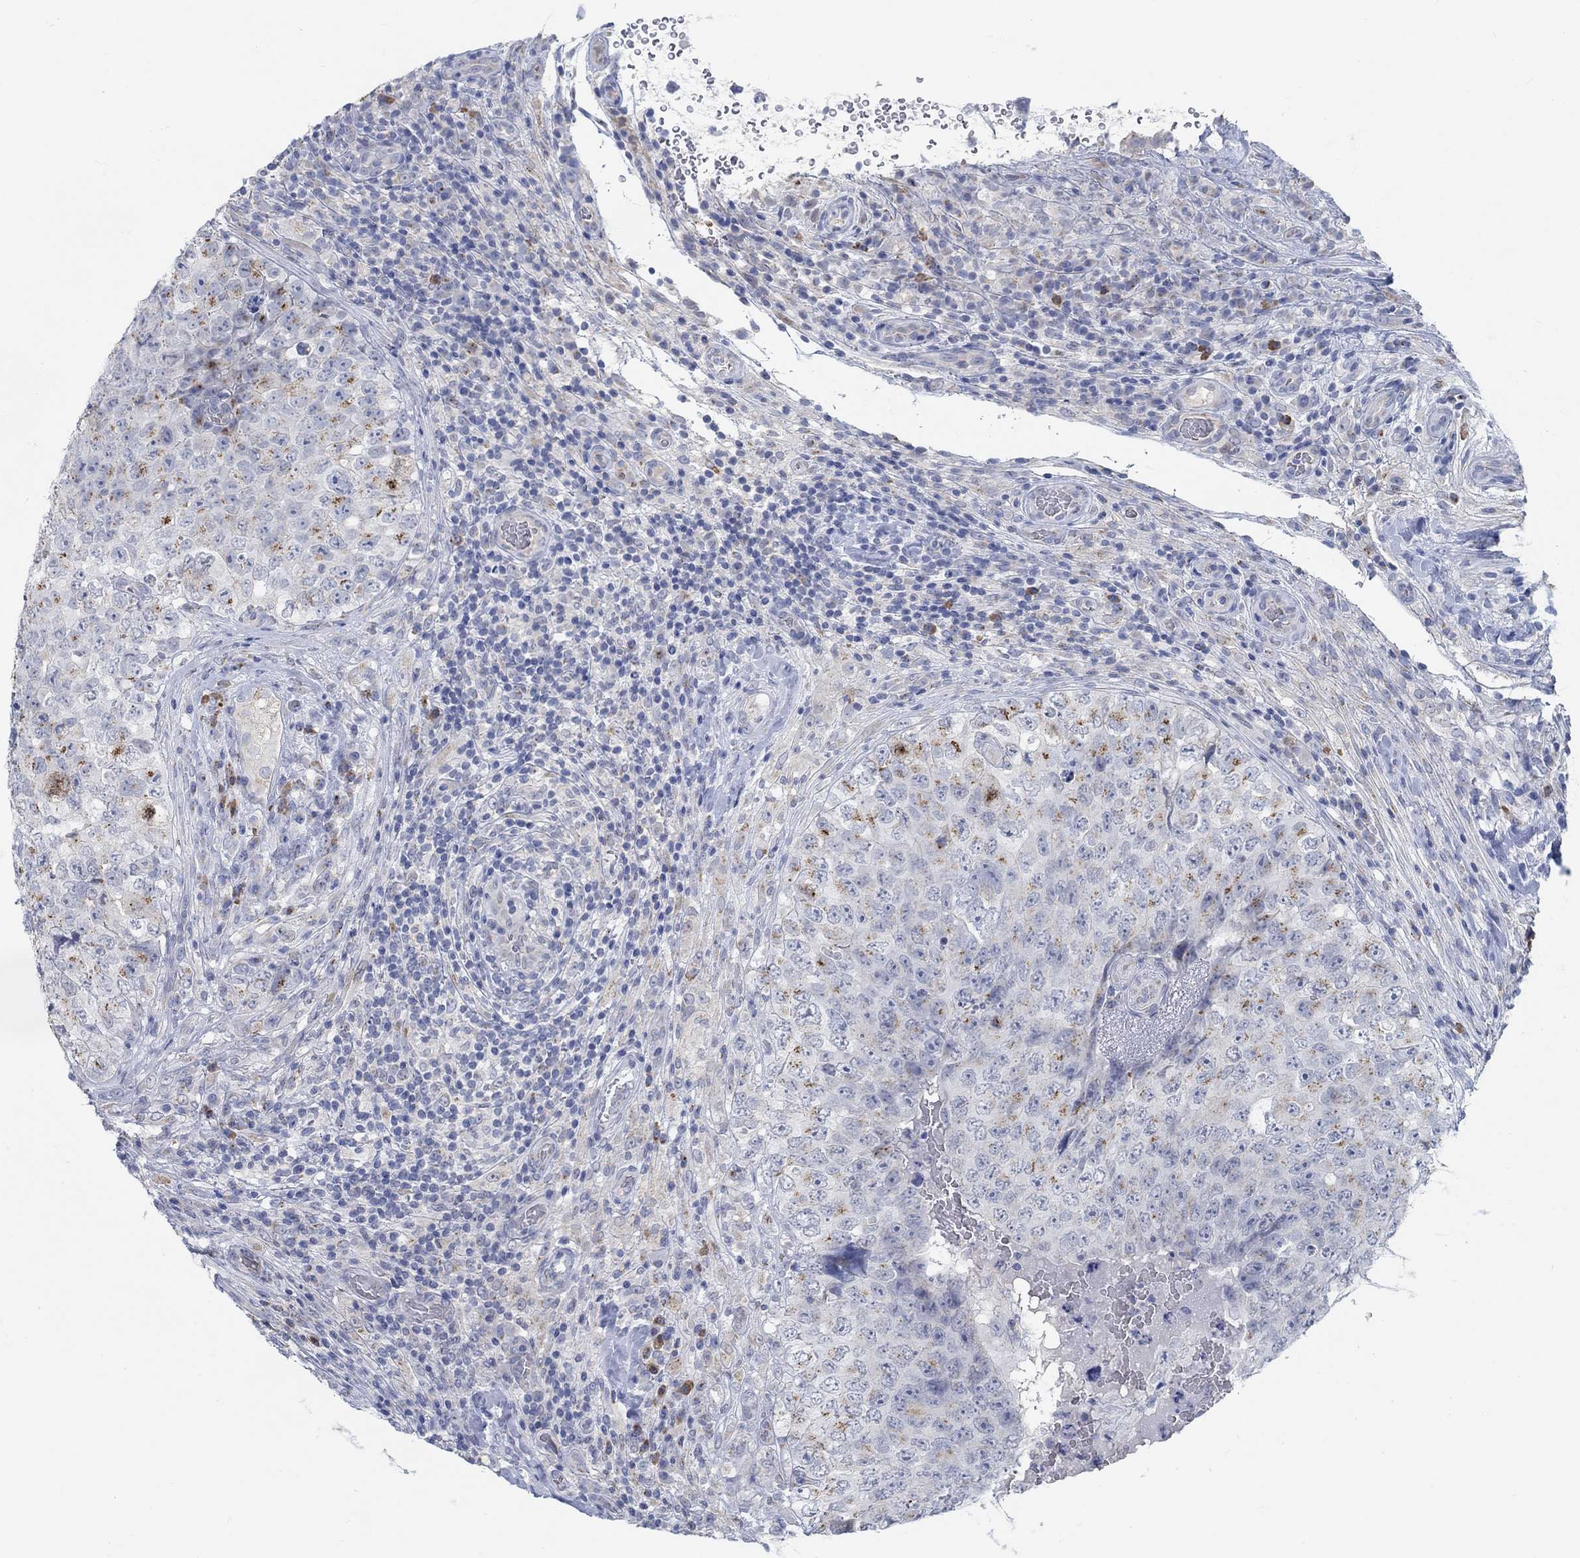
{"staining": {"intensity": "moderate", "quantity": "25%-75%", "location": "cytoplasmic/membranous"}, "tissue": "testis cancer", "cell_type": "Tumor cells", "image_type": "cancer", "snomed": [{"axis": "morphology", "description": "Seminoma, NOS"}, {"axis": "topography", "description": "Testis"}], "caption": "Seminoma (testis) stained for a protein (brown) displays moderate cytoplasmic/membranous positive positivity in about 25%-75% of tumor cells.", "gene": "TEKT4", "patient": {"sex": "male", "age": 34}}